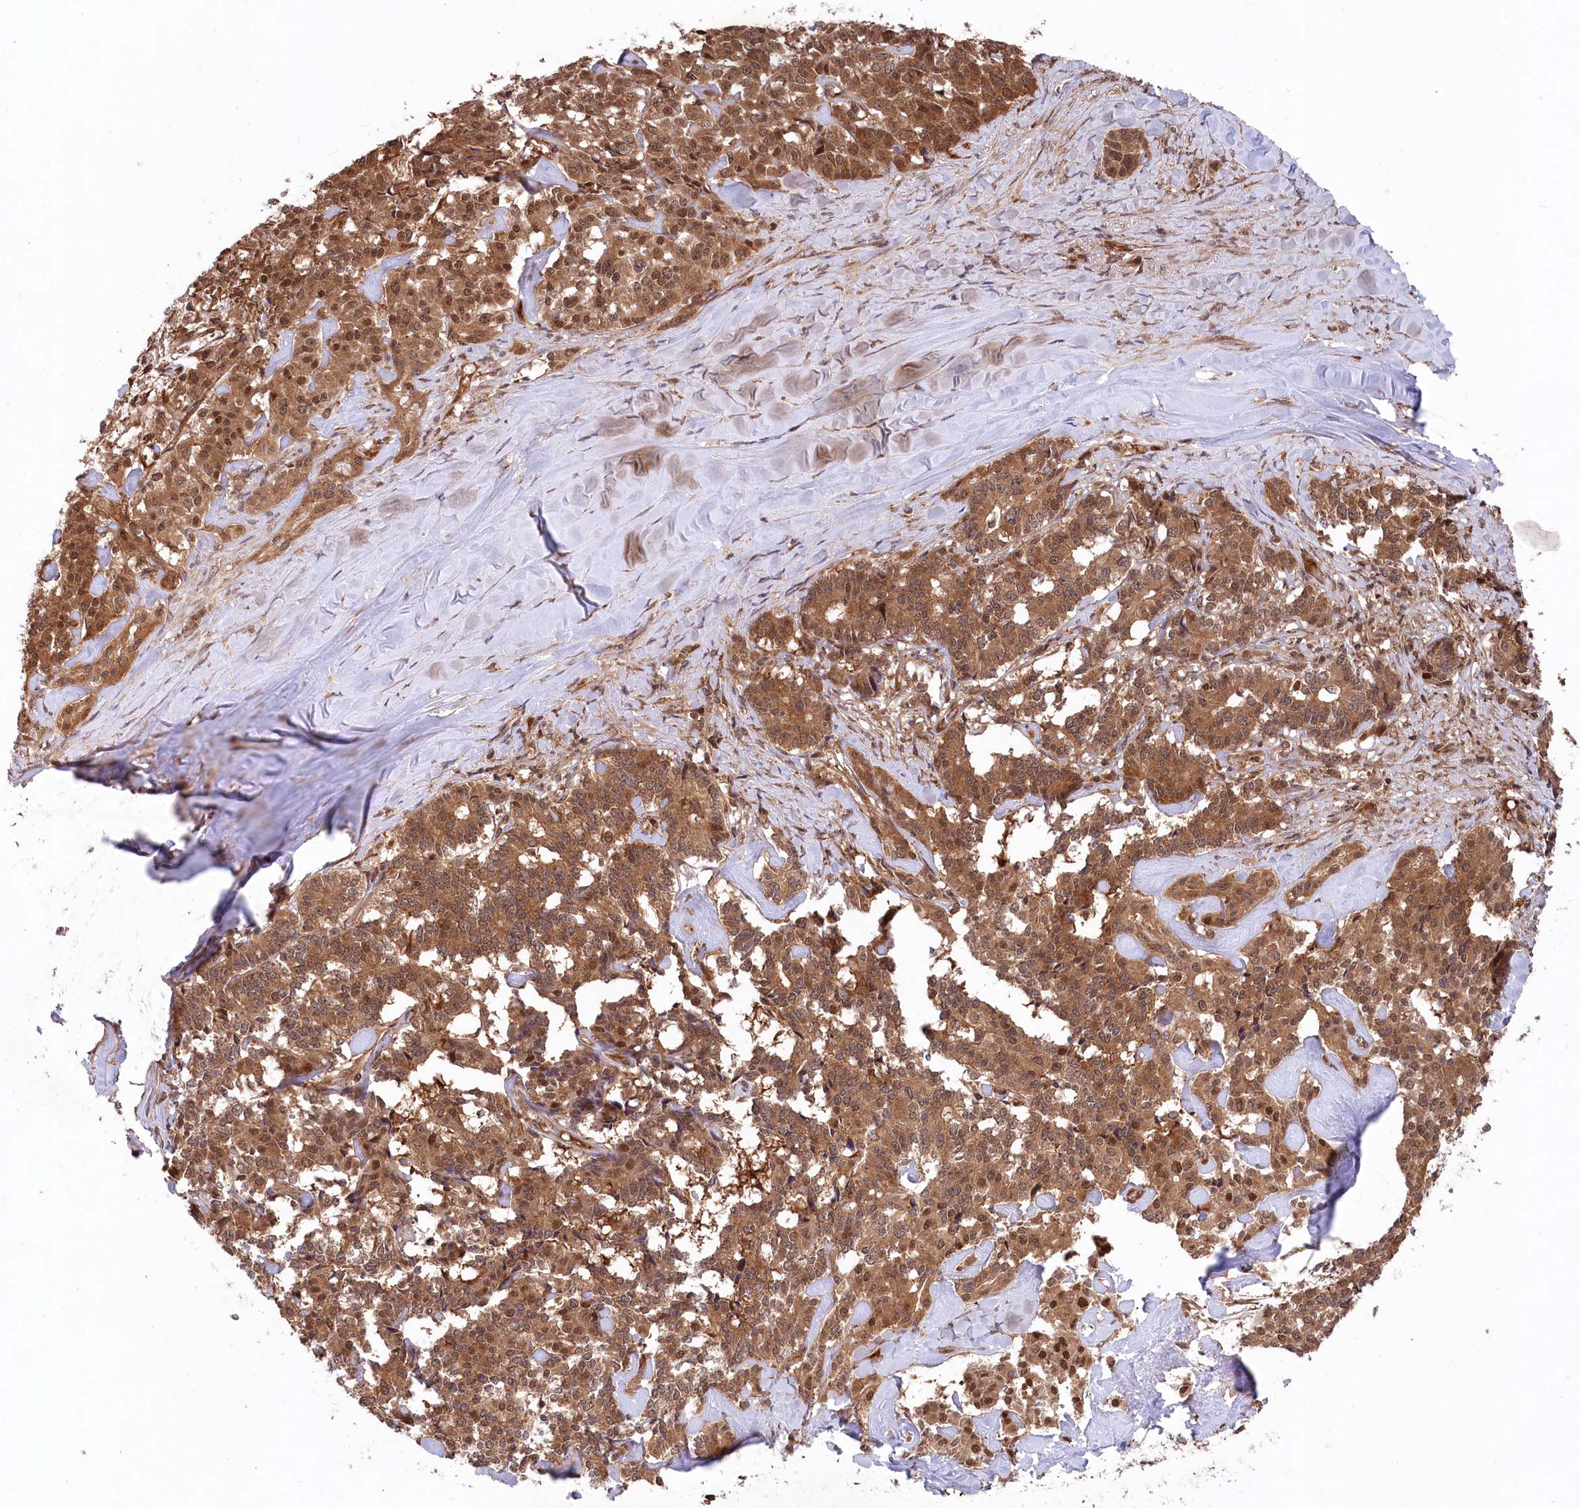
{"staining": {"intensity": "strong", "quantity": ">75%", "location": "cytoplasmic/membranous,nuclear"}, "tissue": "pancreatic cancer", "cell_type": "Tumor cells", "image_type": "cancer", "snomed": [{"axis": "morphology", "description": "Adenocarcinoma, NOS"}, {"axis": "topography", "description": "Pancreas"}], "caption": "Brown immunohistochemical staining in pancreatic cancer (adenocarcinoma) displays strong cytoplasmic/membranous and nuclear staining in about >75% of tumor cells.", "gene": "PSMA1", "patient": {"sex": "female", "age": 74}}